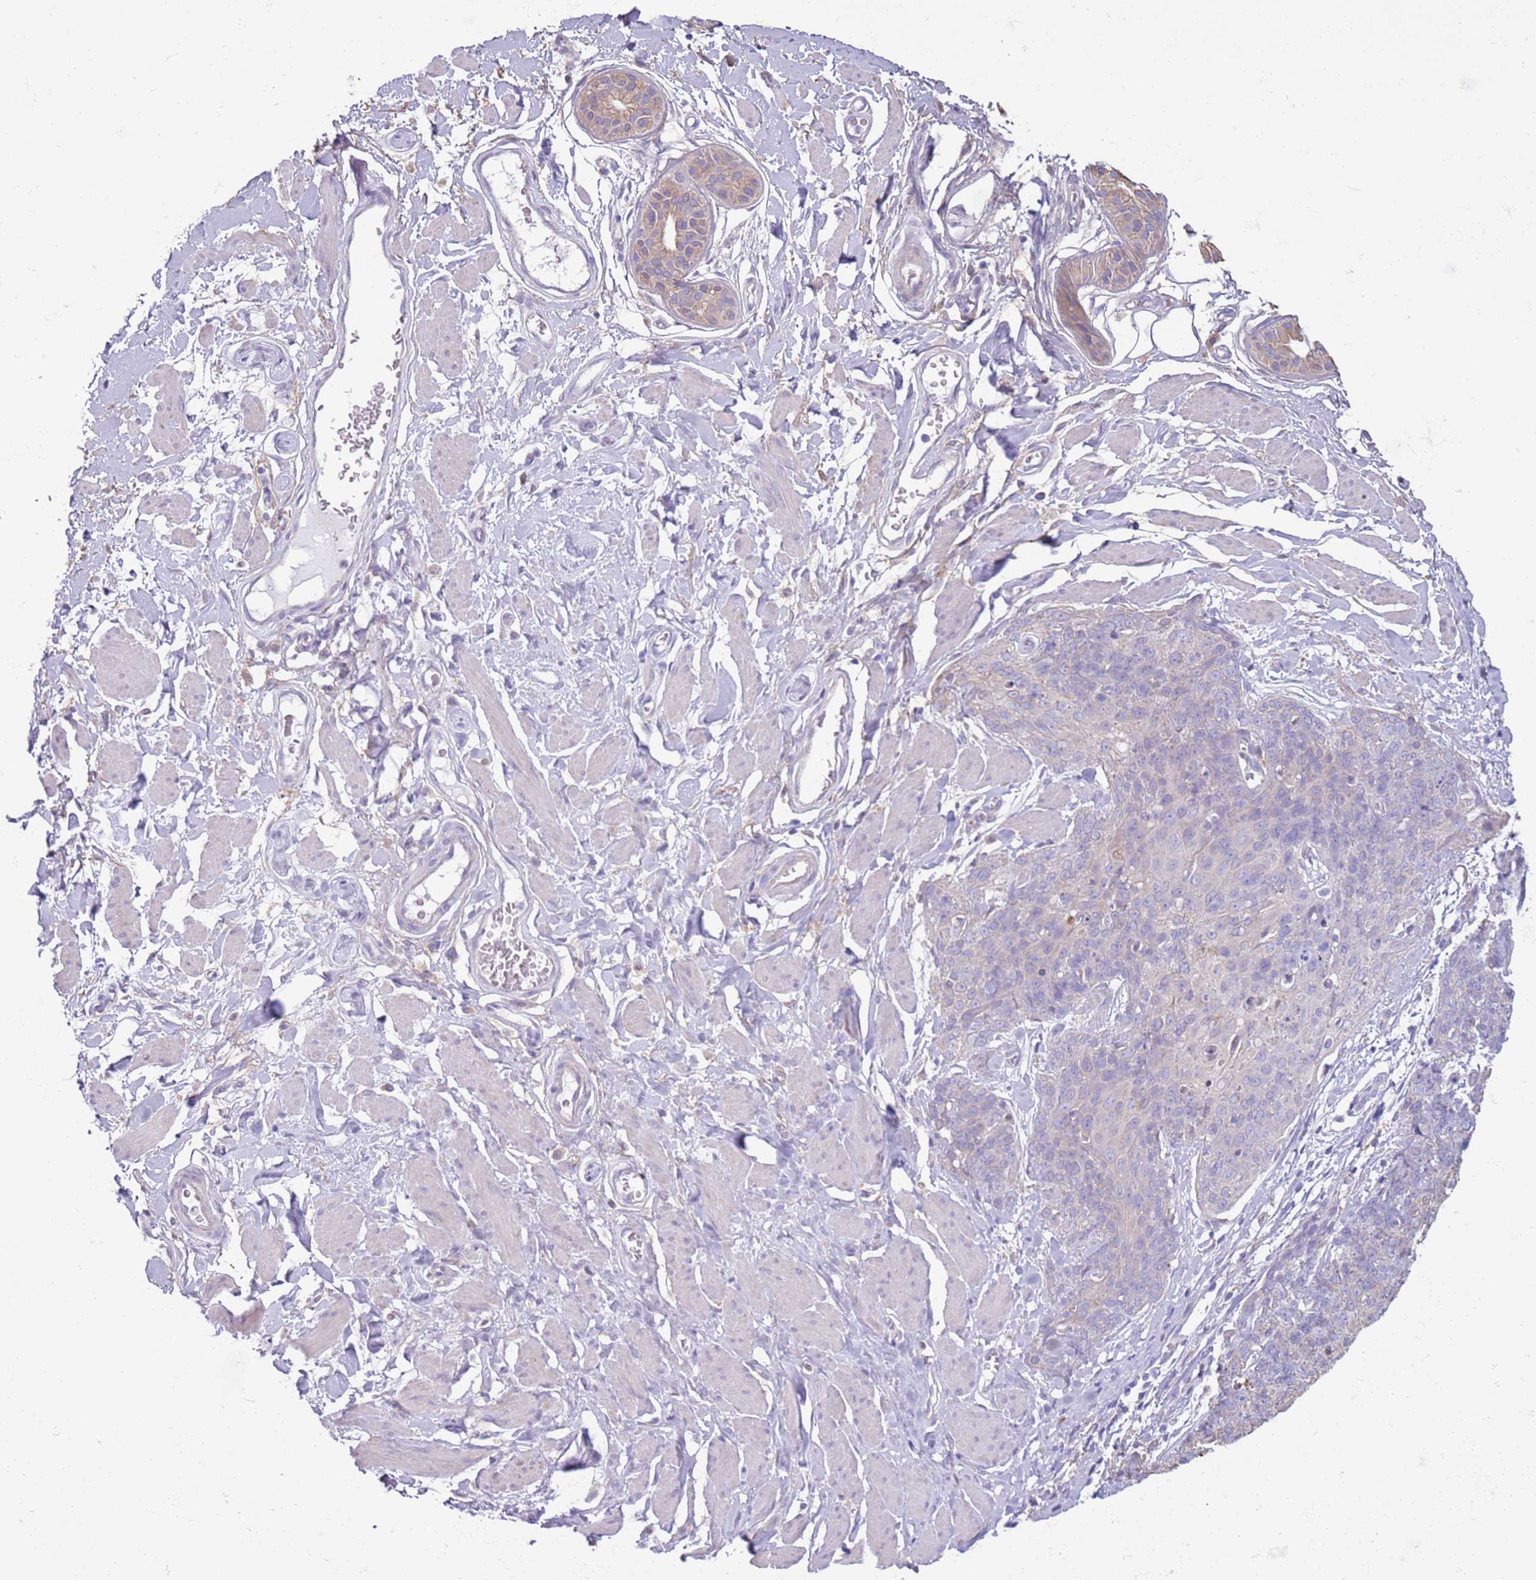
{"staining": {"intensity": "negative", "quantity": "none", "location": "none"}, "tissue": "skin cancer", "cell_type": "Tumor cells", "image_type": "cancer", "snomed": [{"axis": "morphology", "description": "Squamous cell carcinoma, NOS"}, {"axis": "topography", "description": "Skin"}, {"axis": "topography", "description": "Vulva"}], "caption": "Human skin cancer (squamous cell carcinoma) stained for a protein using IHC exhibits no expression in tumor cells.", "gene": "OAF", "patient": {"sex": "female", "age": 85}}